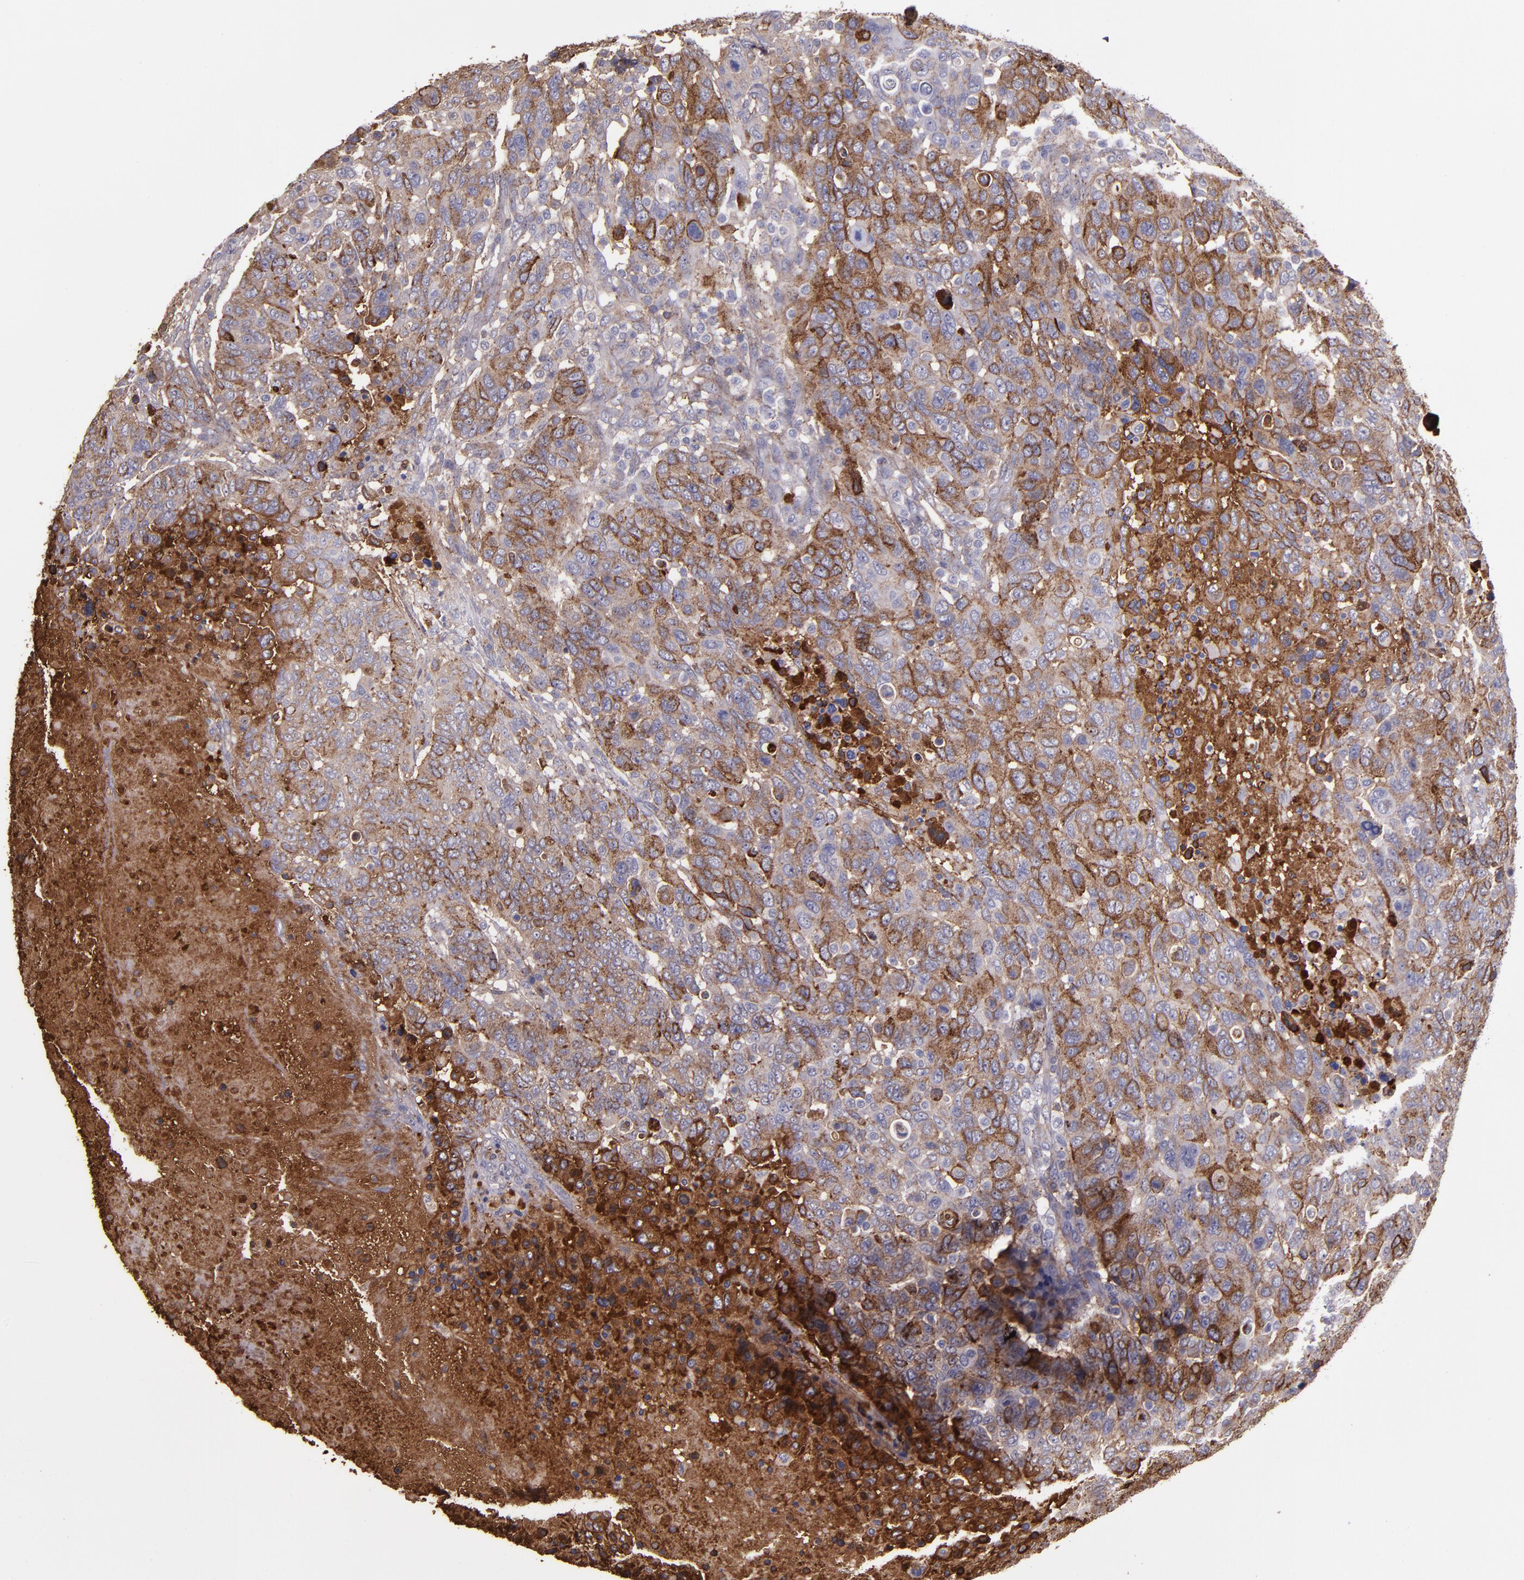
{"staining": {"intensity": "moderate", "quantity": "25%-75%", "location": "cytoplasmic/membranous"}, "tissue": "breast cancer", "cell_type": "Tumor cells", "image_type": "cancer", "snomed": [{"axis": "morphology", "description": "Duct carcinoma"}, {"axis": "topography", "description": "Breast"}], "caption": "This photomicrograph reveals IHC staining of breast cancer (infiltrating ductal carcinoma), with medium moderate cytoplasmic/membranous positivity in about 25%-75% of tumor cells.", "gene": "A2M", "patient": {"sex": "female", "age": 37}}